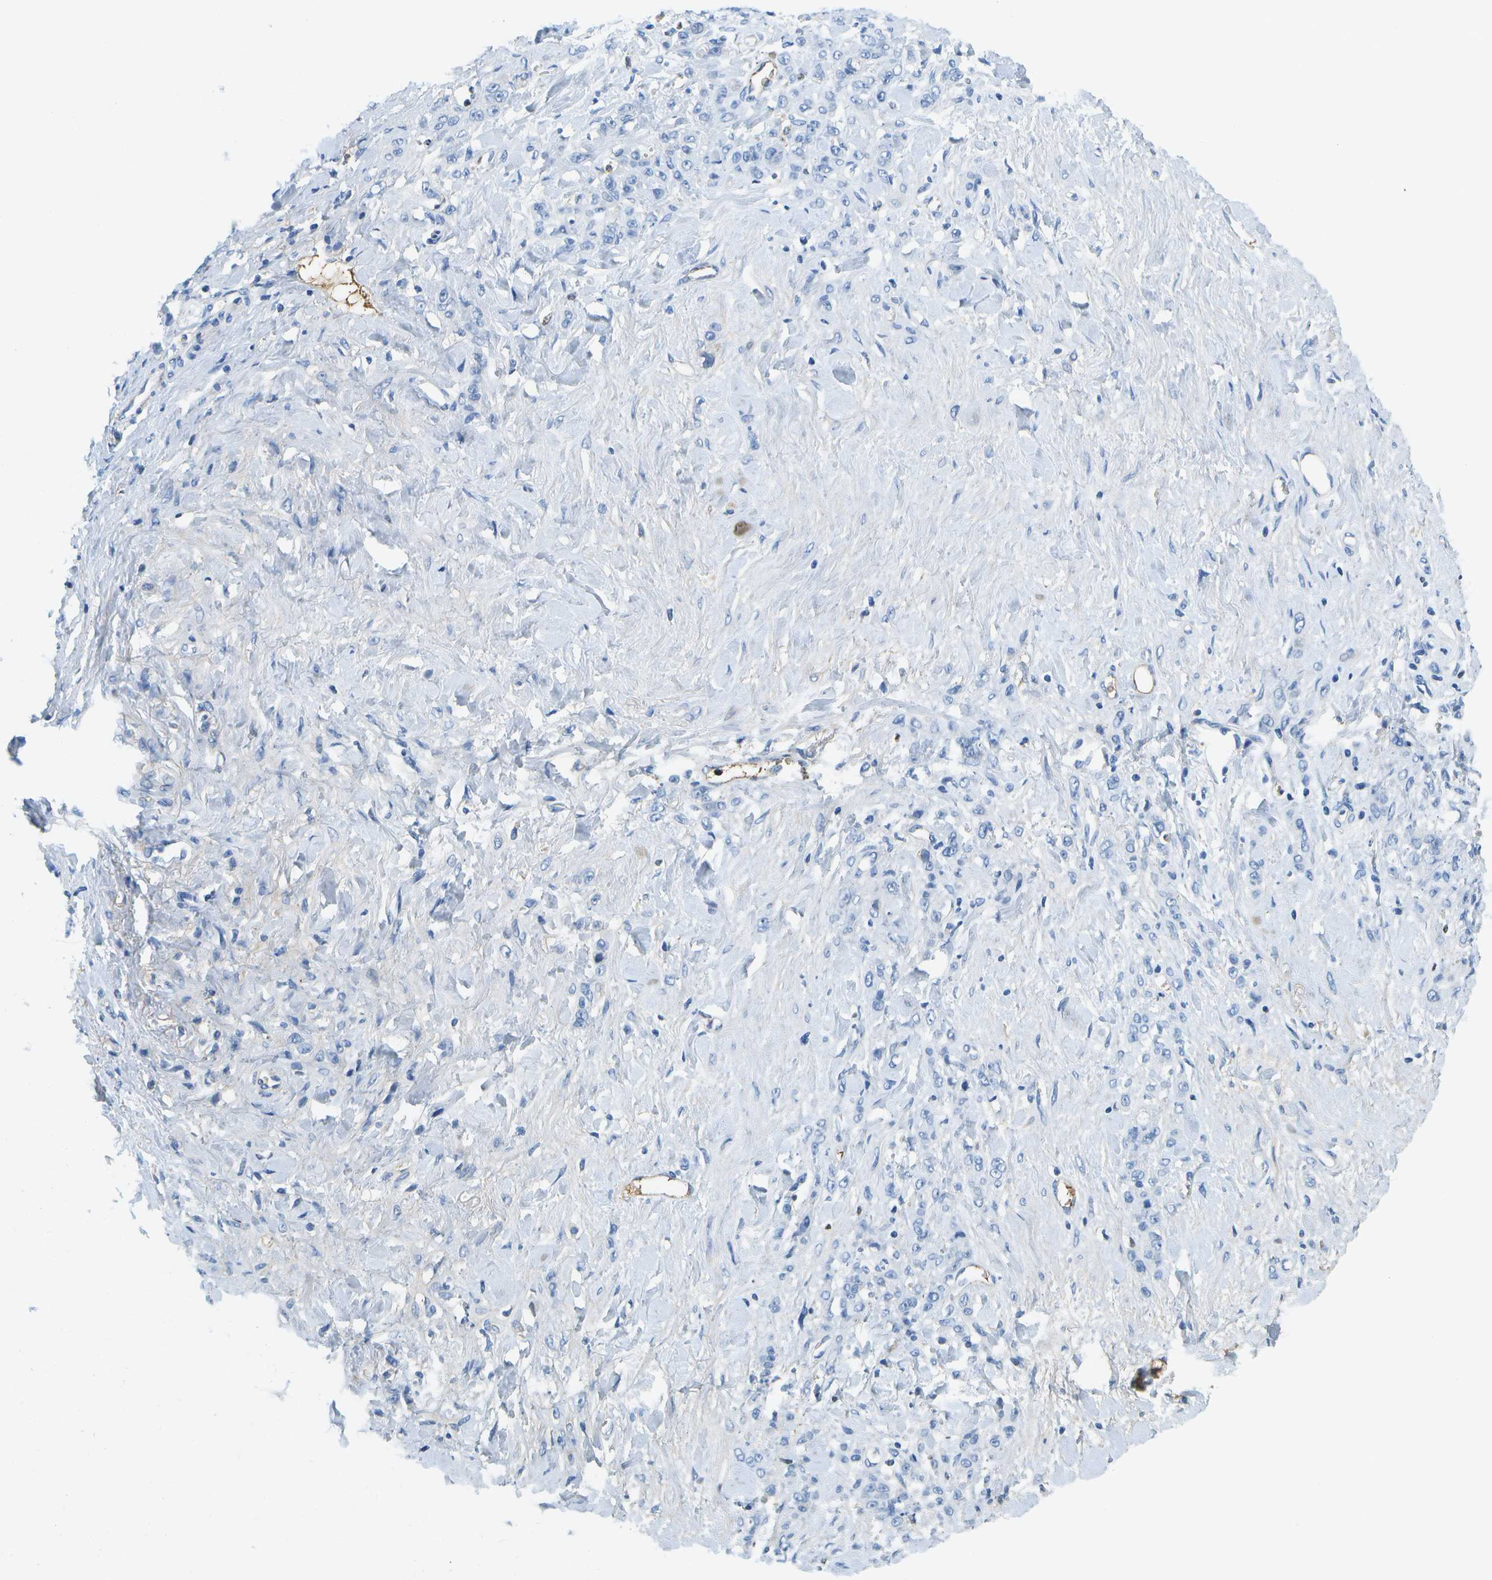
{"staining": {"intensity": "negative", "quantity": "none", "location": "none"}, "tissue": "stomach cancer", "cell_type": "Tumor cells", "image_type": "cancer", "snomed": [{"axis": "morphology", "description": "Adenocarcinoma, NOS"}, {"axis": "topography", "description": "Stomach"}], "caption": "Immunohistochemical staining of human adenocarcinoma (stomach) demonstrates no significant expression in tumor cells.", "gene": "SERPINA1", "patient": {"sex": "male", "age": 82}}